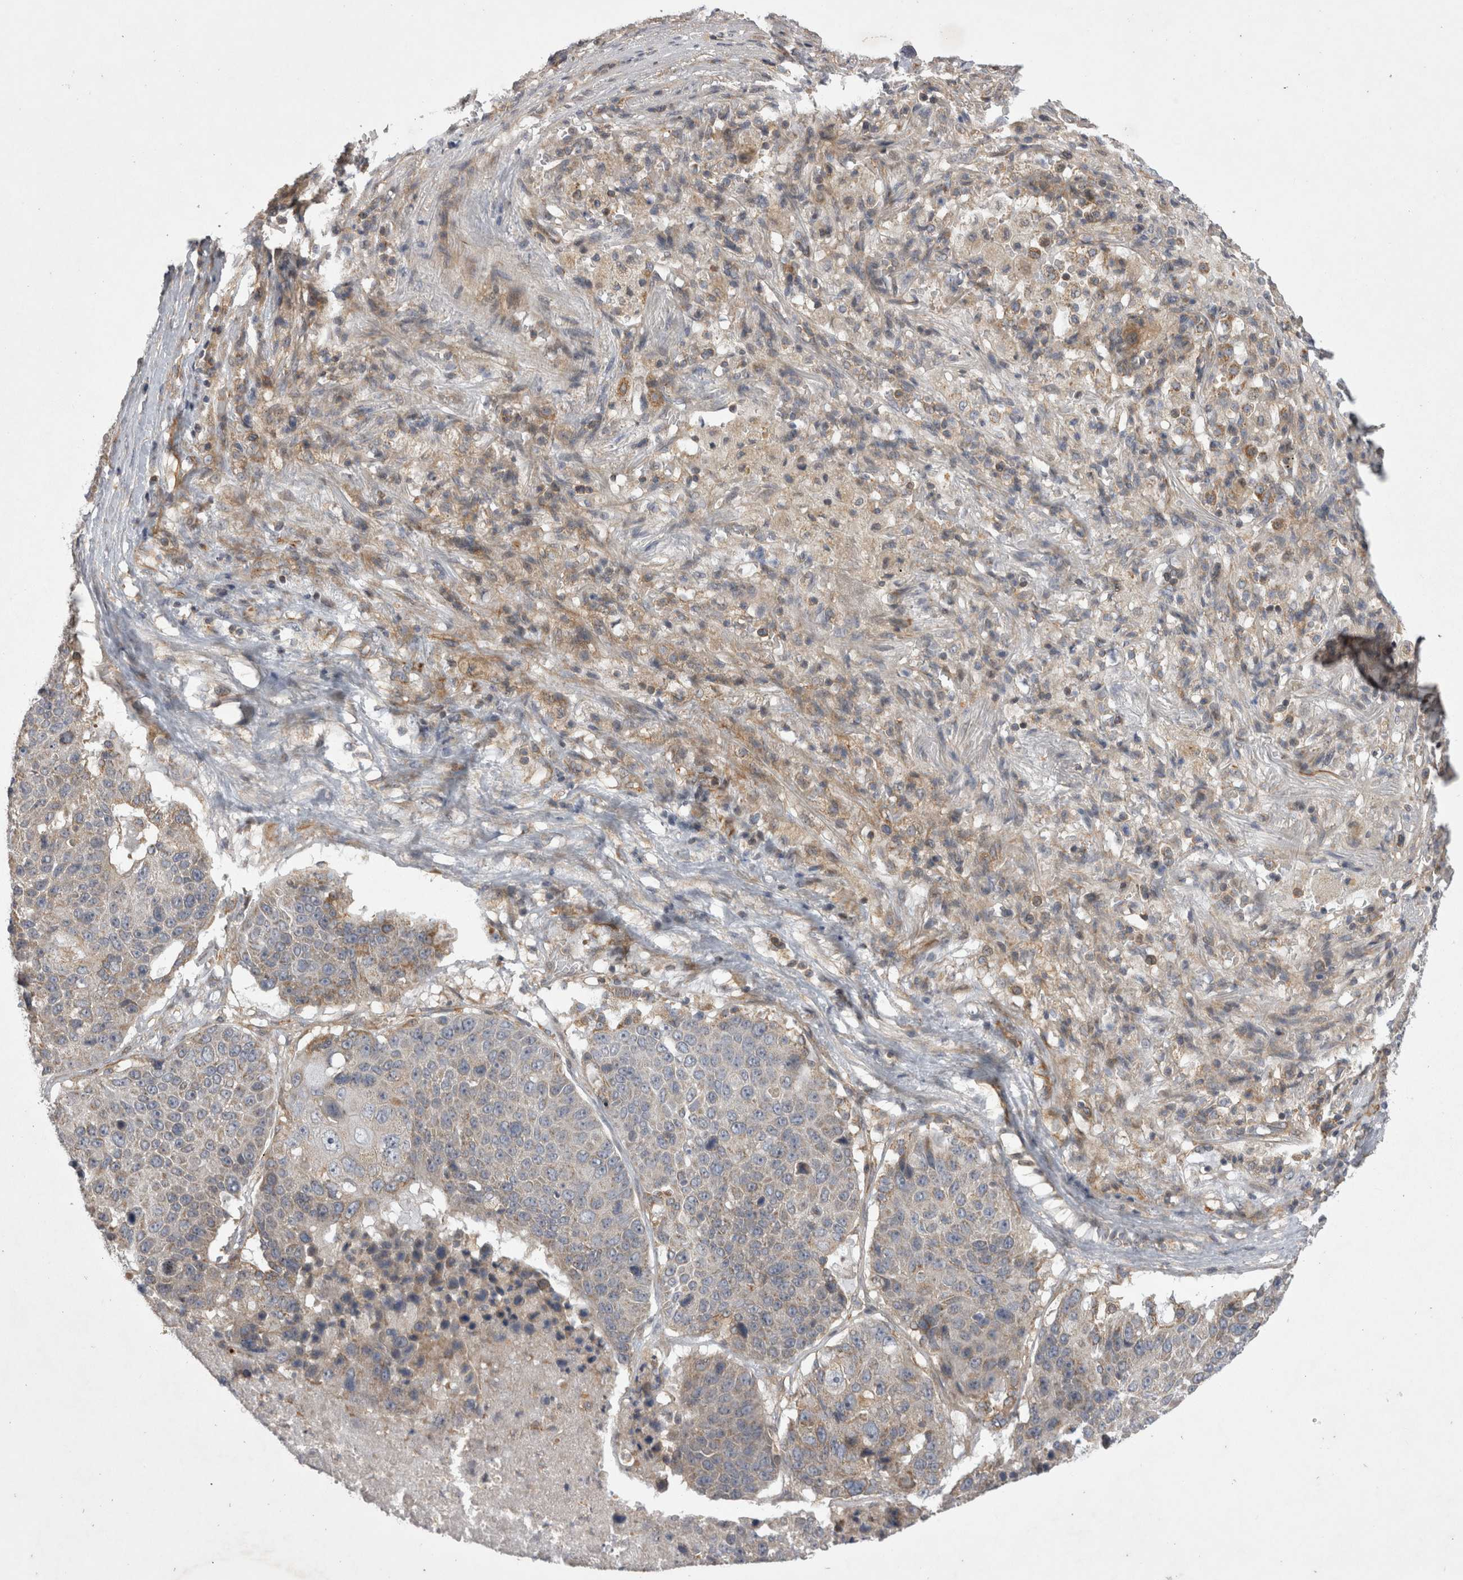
{"staining": {"intensity": "weak", "quantity": "<25%", "location": "cytoplasmic/membranous"}, "tissue": "lung cancer", "cell_type": "Tumor cells", "image_type": "cancer", "snomed": [{"axis": "morphology", "description": "Squamous cell carcinoma, NOS"}, {"axis": "topography", "description": "Lung"}], "caption": "The micrograph displays no significant staining in tumor cells of lung cancer.", "gene": "TSPOAP1", "patient": {"sex": "male", "age": 61}}